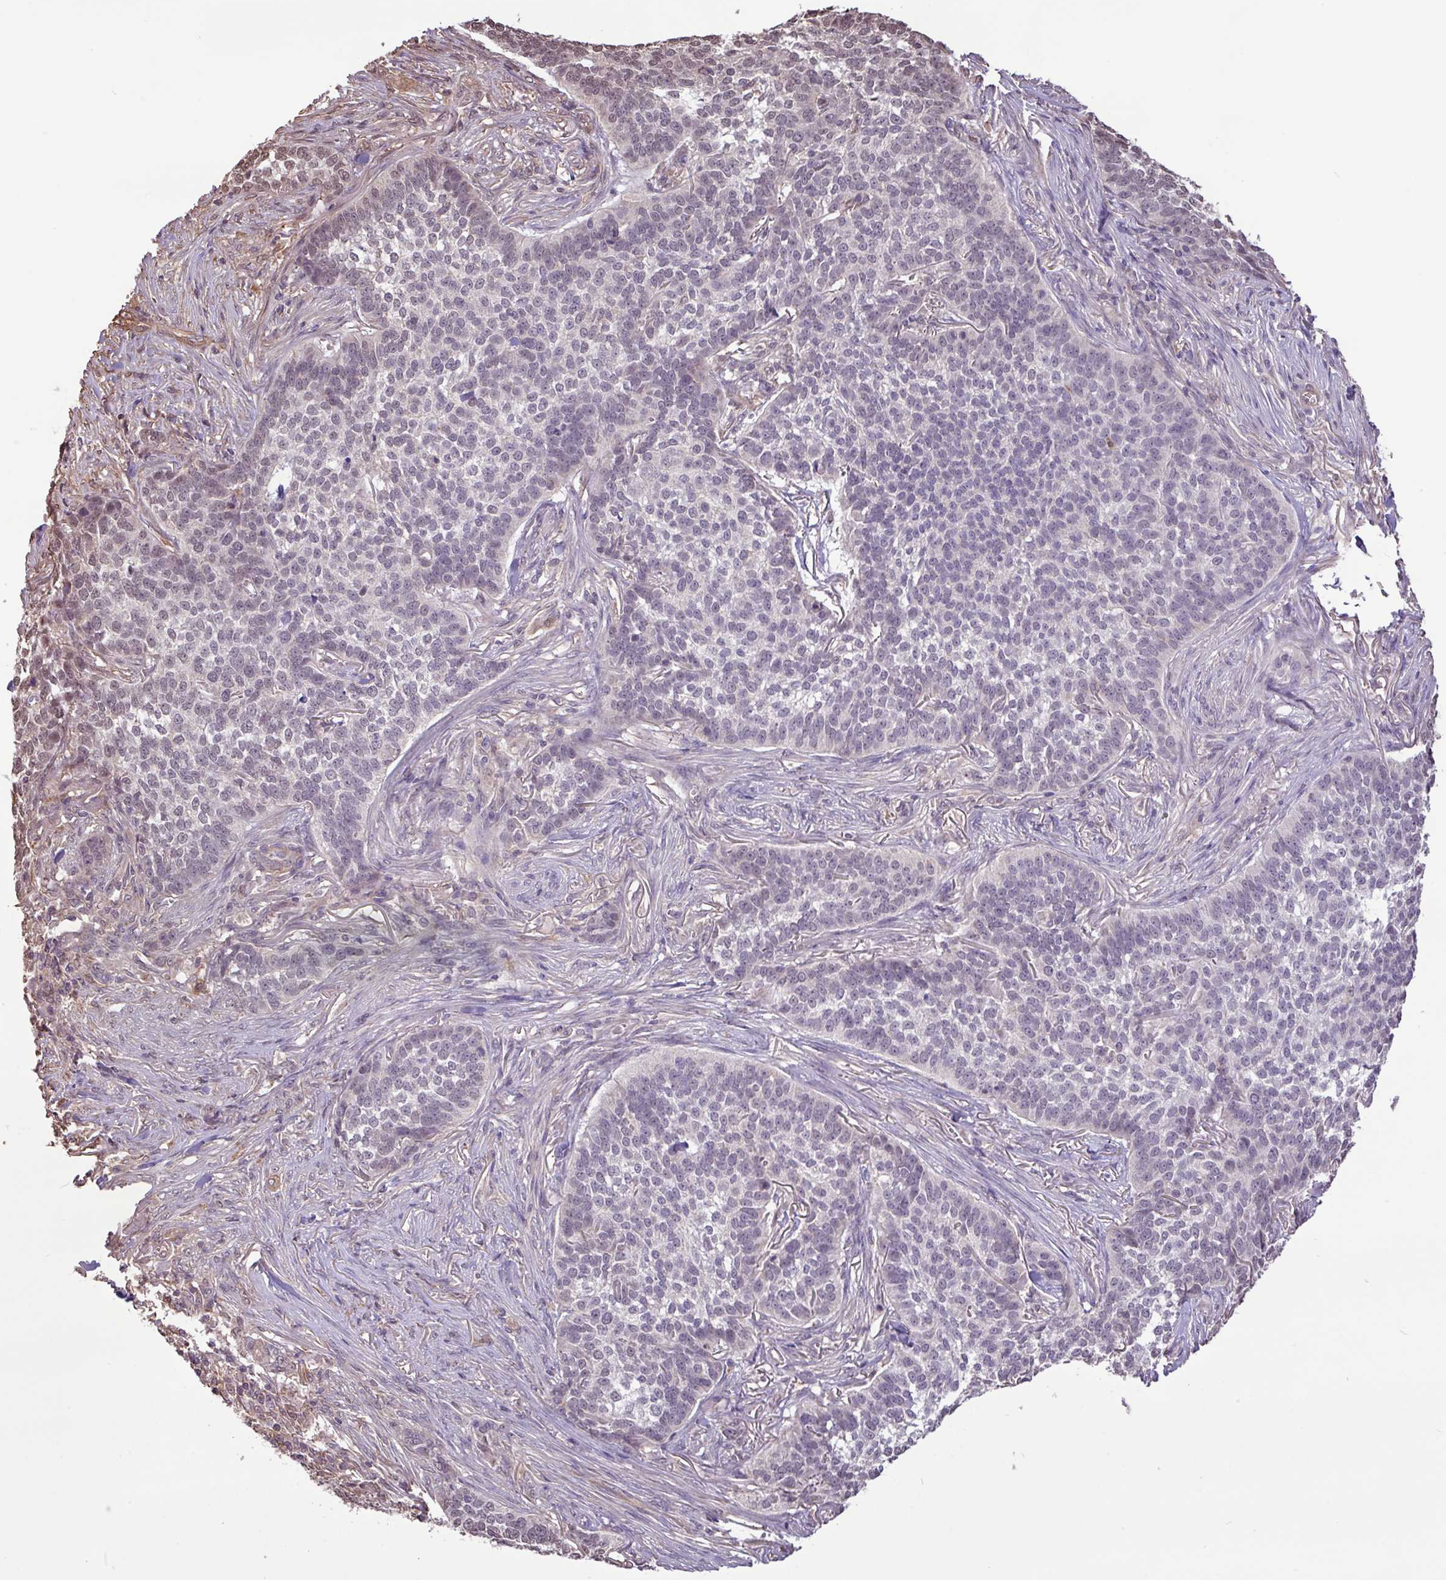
{"staining": {"intensity": "moderate", "quantity": "<25%", "location": "nuclear"}, "tissue": "skin cancer", "cell_type": "Tumor cells", "image_type": "cancer", "snomed": [{"axis": "morphology", "description": "Basal cell carcinoma"}, {"axis": "topography", "description": "Skin"}], "caption": "Tumor cells exhibit moderate nuclear positivity in about <25% of cells in skin basal cell carcinoma. The staining was performed using DAB, with brown indicating positive protein expression. Nuclei are stained blue with hematoxylin.", "gene": "CHST11", "patient": {"sex": "male", "age": 85}}